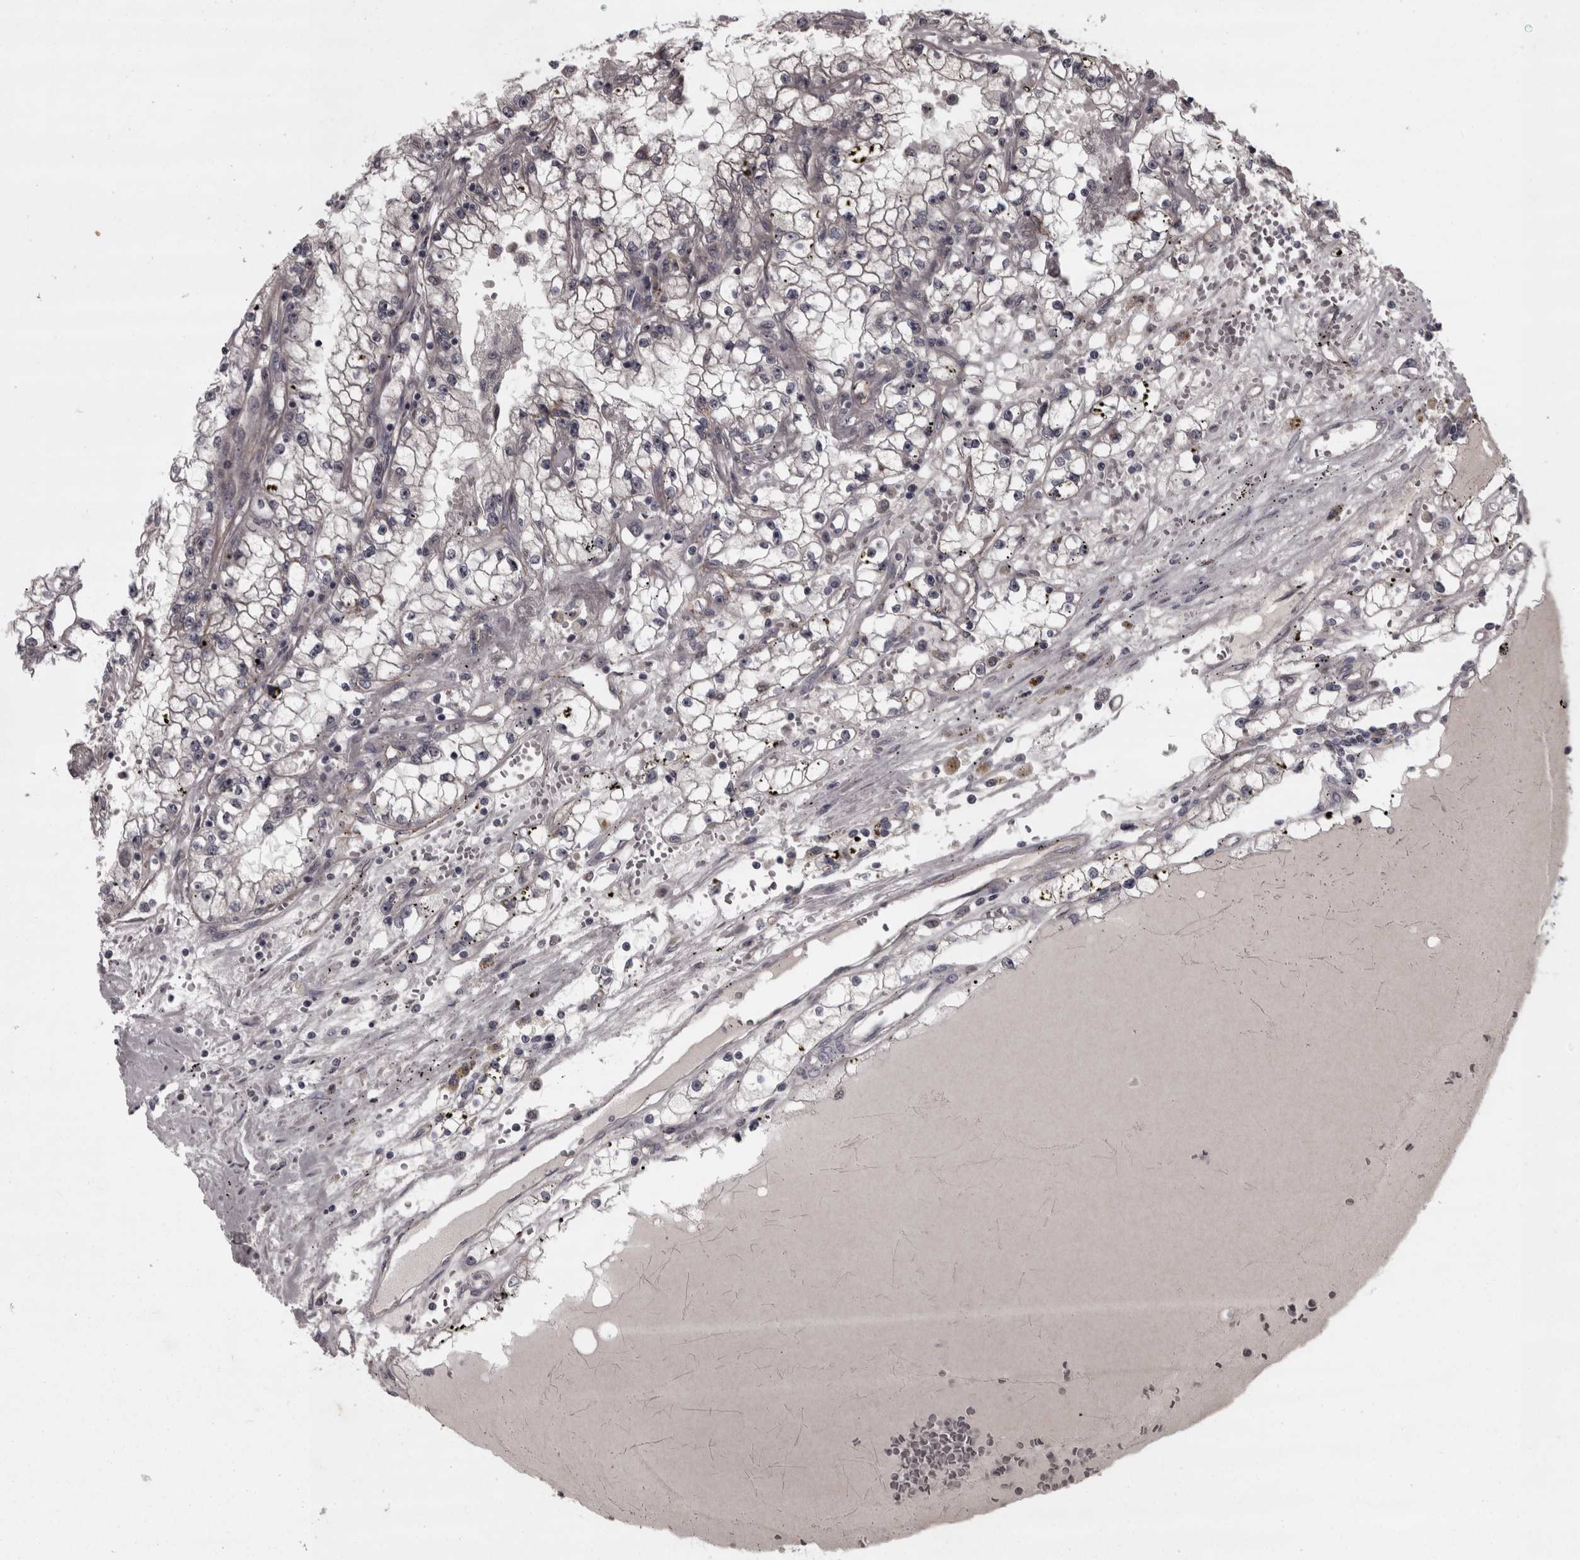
{"staining": {"intensity": "negative", "quantity": "none", "location": "none"}, "tissue": "renal cancer", "cell_type": "Tumor cells", "image_type": "cancer", "snomed": [{"axis": "morphology", "description": "Adenocarcinoma, NOS"}, {"axis": "topography", "description": "Kidney"}], "caption": "High power microscopy photomicrograph of an immunohistochemistry image of renal adenocarcinoma, revealing no significant expression in tumor cells.", "gene": "PCDH17", "patient": {"sex": "male", "age": 56}}